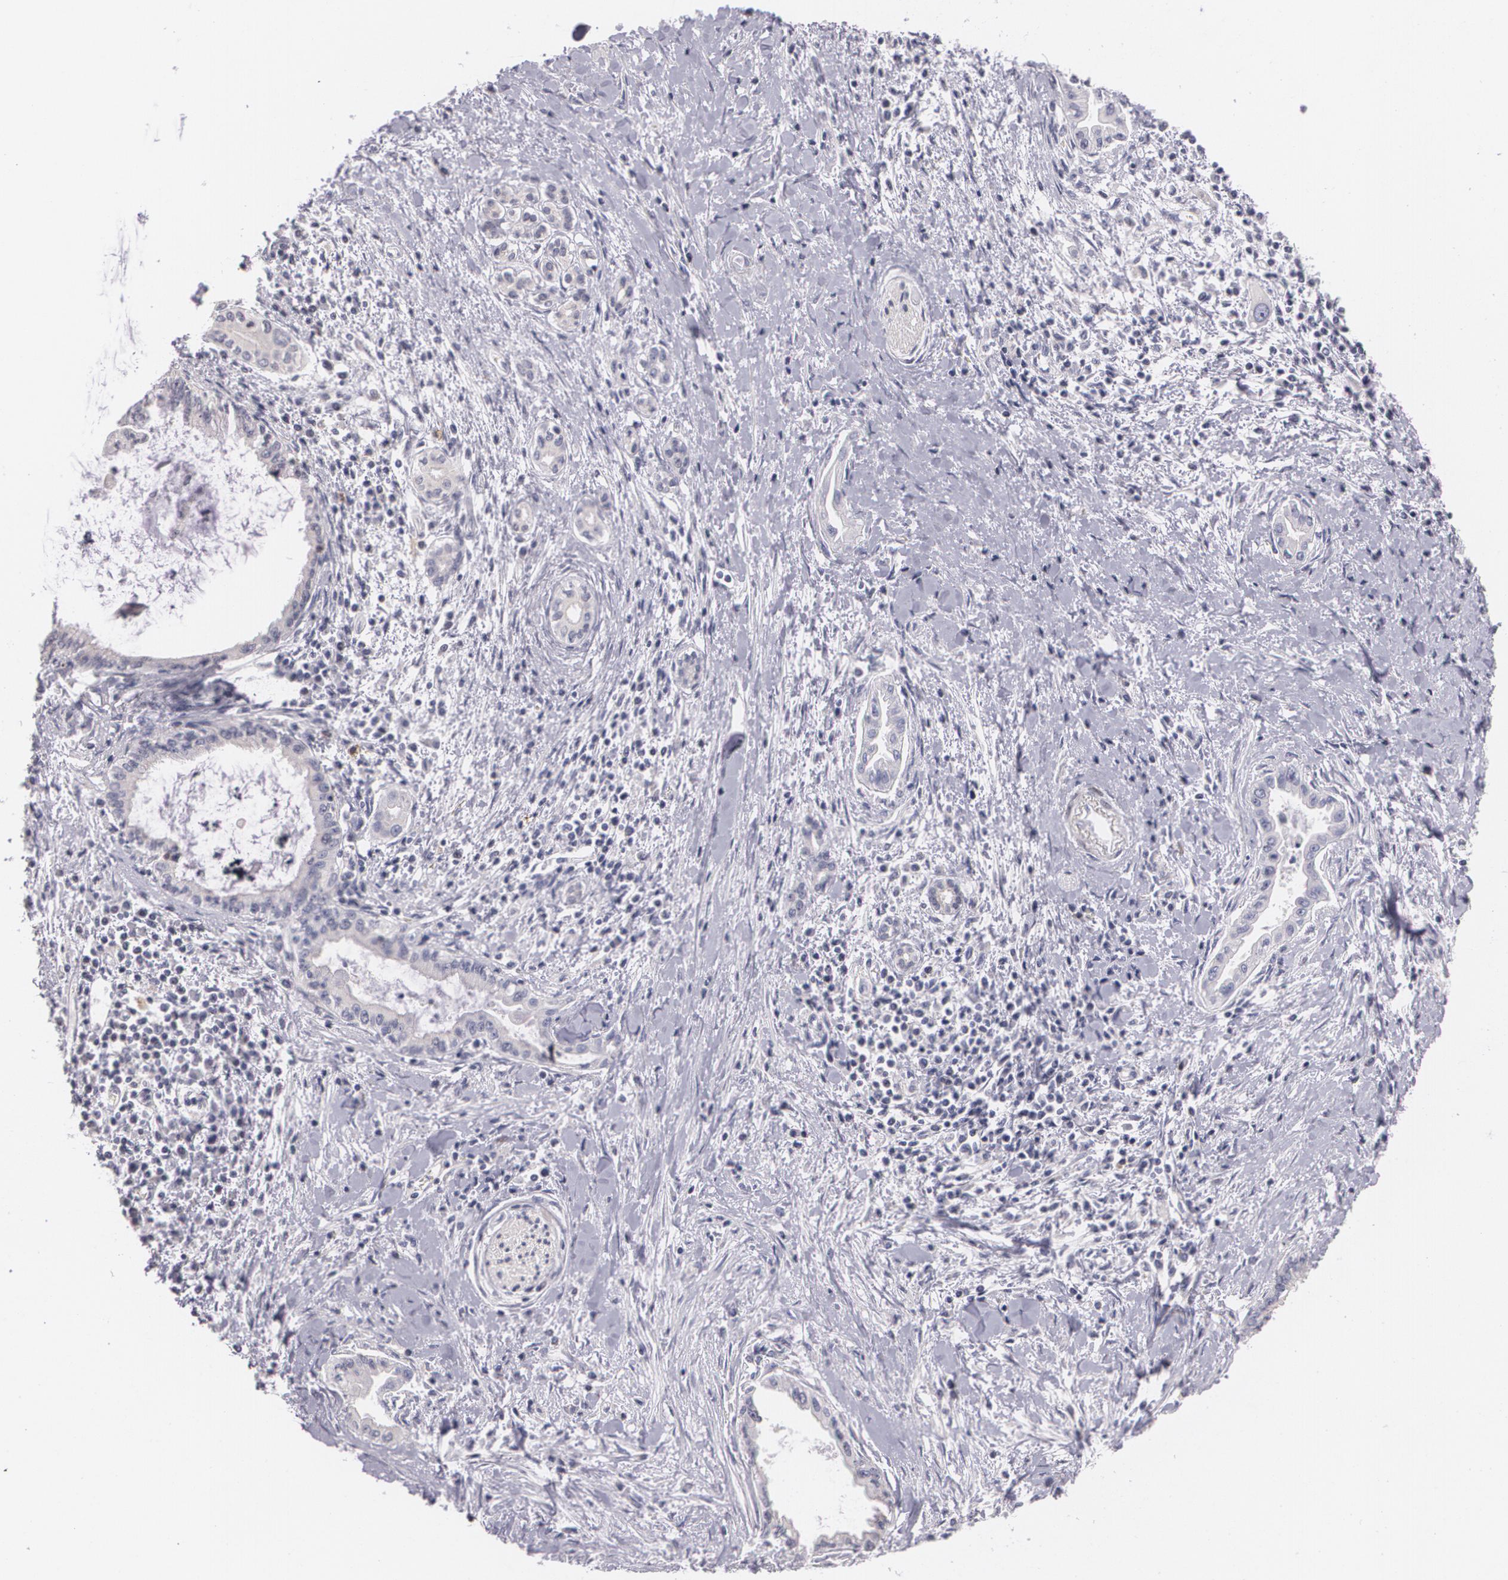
{"staining": {"intensity": "negative", "quantity": "none", "location": "none"}, "tissue": "pancreatic cancer", "cell_type": "Tumor cells", "image_type": "cancer", "snomed": [{"axis": "morphology", "description": "Adenocarcinoma, NOS"}, {"axis": "topography", "description": "Pancreas"}], "caption": "Adenocarcinoma (pancreatic) stained for a protein using IHC demonstrates no positivity tumor cells.", "gene": "ZBTB16", "patient": {"sex": "female", "age": 64}}